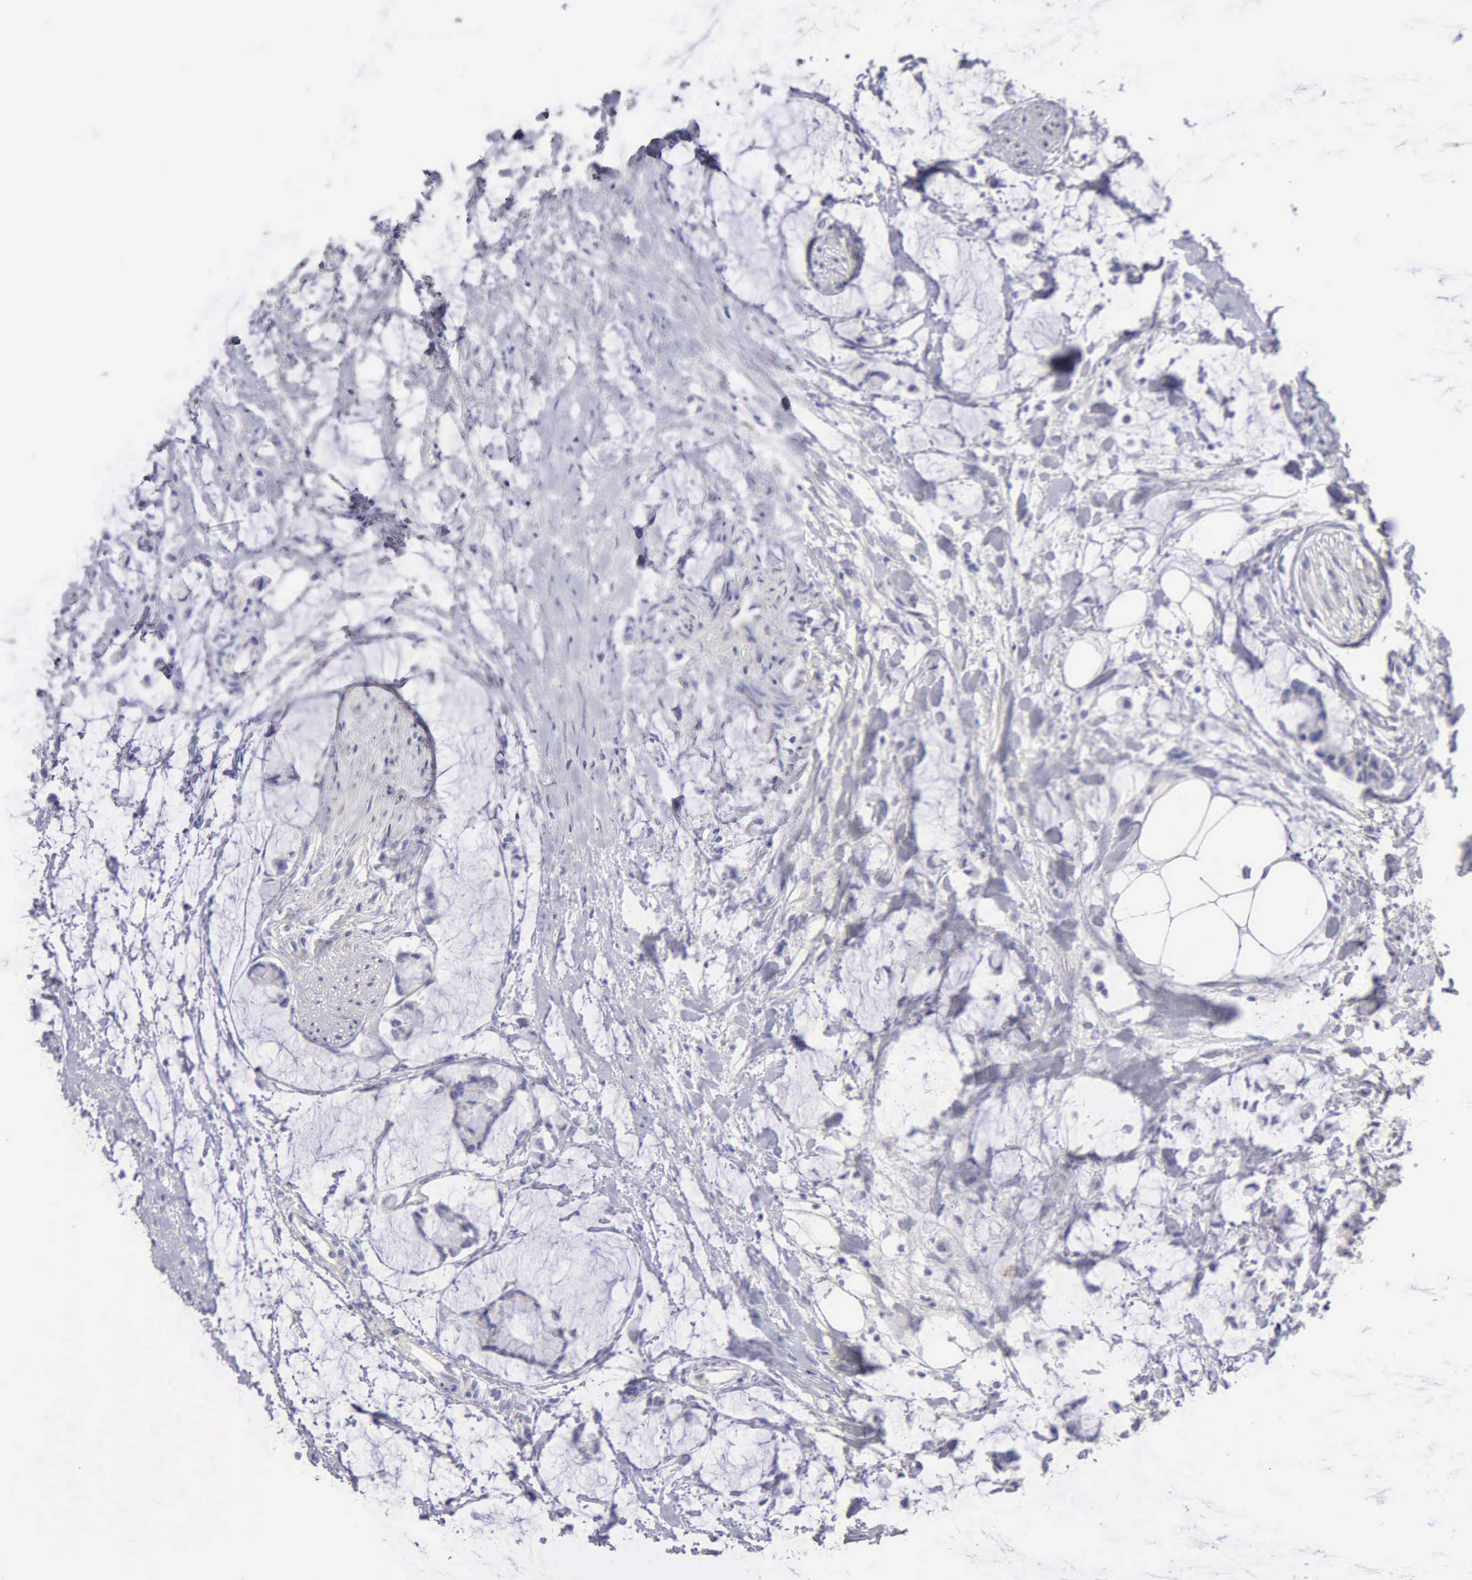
{"staining": {"intensity": "negative", "quantity": "none", "location": "none"}, "tissue": "colorectal cancer", "cell_type": "Tumor cells", "image_type": "cancer", "snomed": [{"axis": "morphology", "description": "Normal tissue, NOS"}, {"axis": "morphology", "description": "Adenocarcinoma, NOS"}, {"axis": "topography", "description": "Colon"}, {"axis": "topography", "description": "Peripheral nerve tissue"}], "caption": "IHC histopathology image of neoplastic tissue: human colorectal cancer stained with DAB demonstrates no significant protein staining in tumor cells. (DAB (3,3'-diaminobenzidine) IHC visualized using brightfield microscopy, high magnification).", "gene": "APP", "patient": {"sex": "male", "age": 14}}